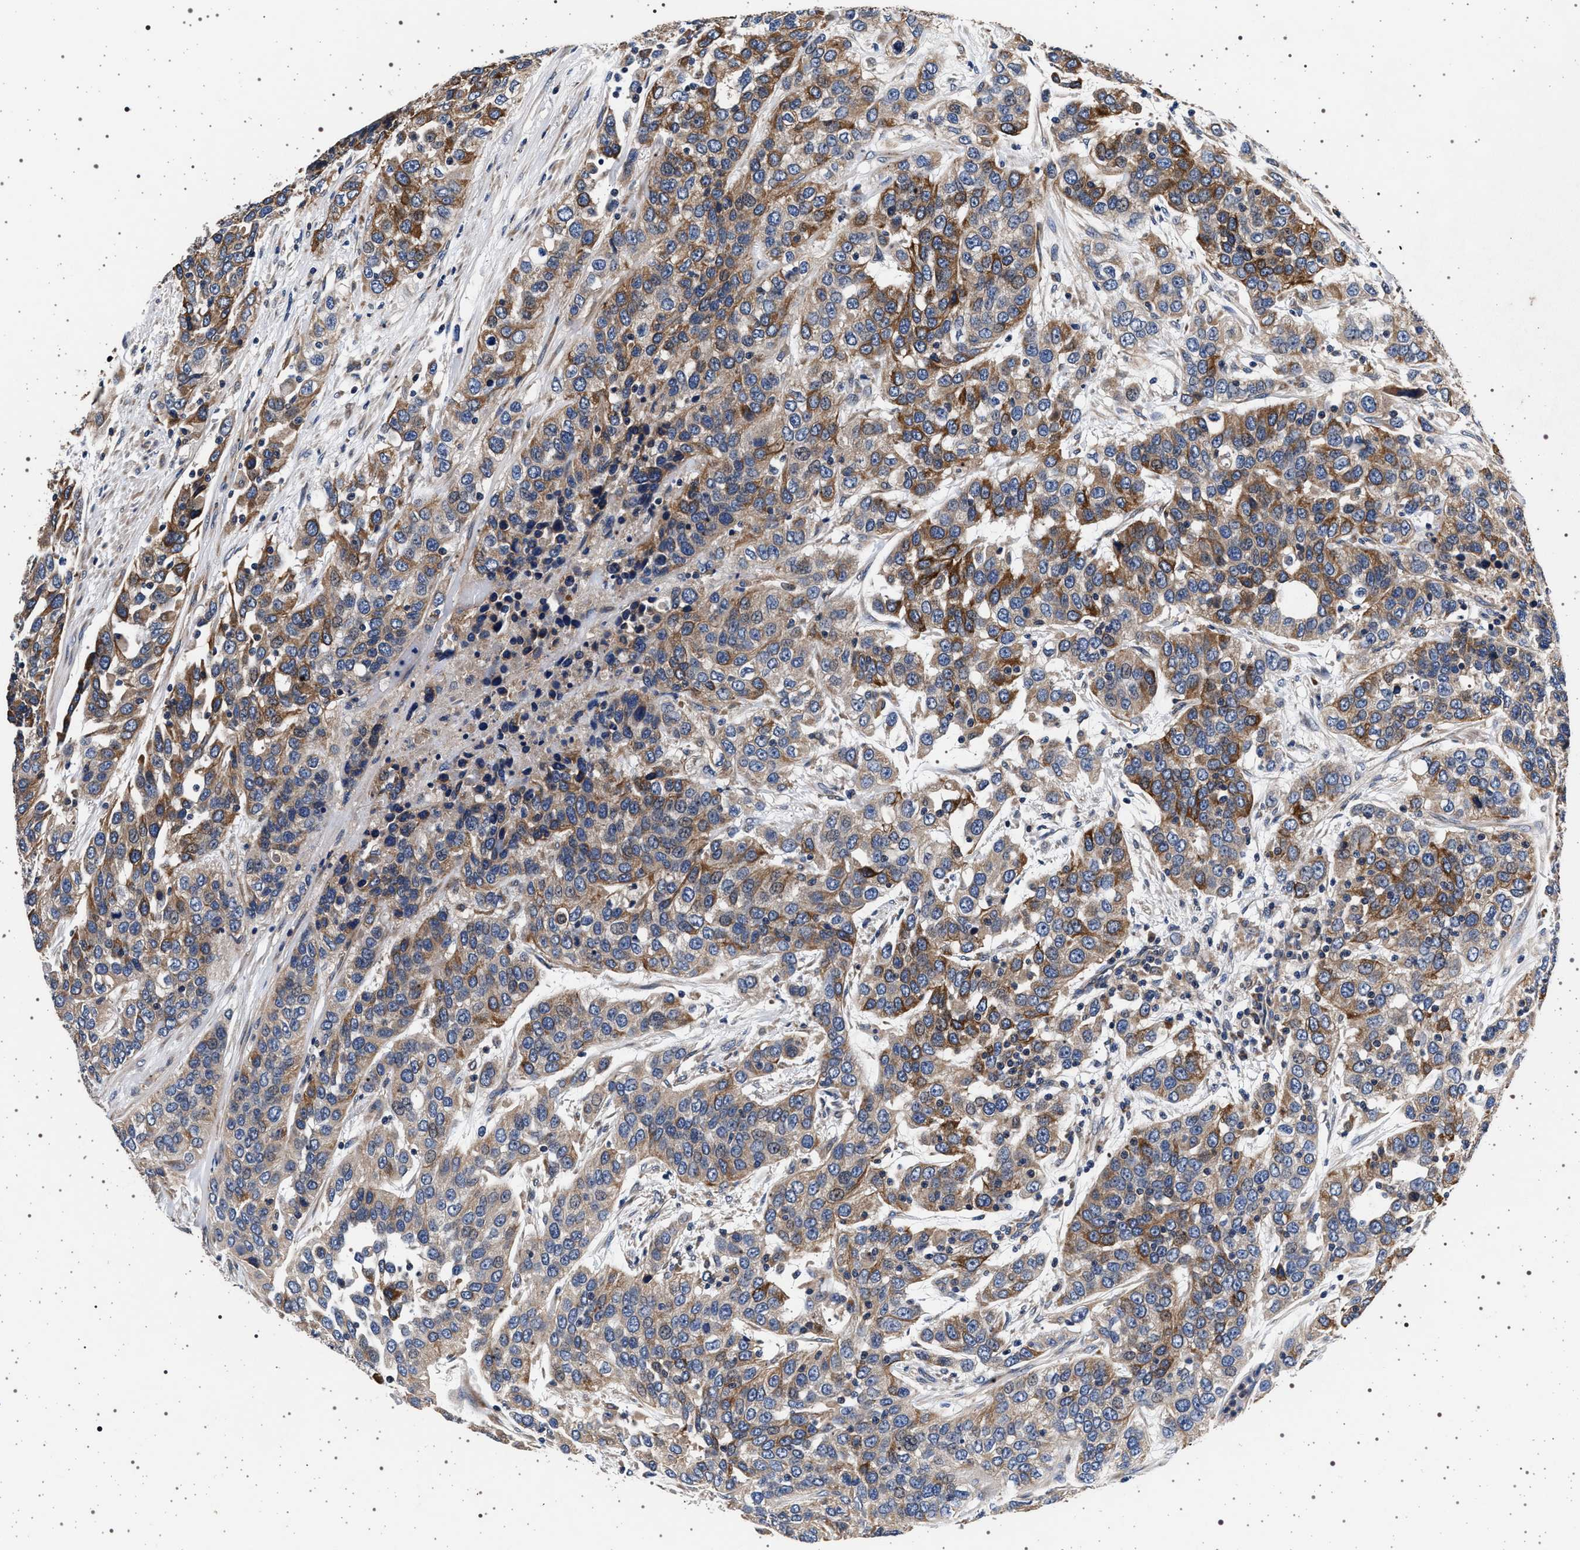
{"staining": {"intensity": "moderate", "quantity": "25%-75%", "location": "cytoplasmic/membranous"}, "tissue": "urothelial cancer", "cell_type": "Tumor cells", "image_type": "cancer", "snomed": [{"axis": "morphology", "description": "Urothelial carcinoma, High grade"}, {"axis": "topography", "description": "Urinary bladder"}], "caption": "Urothelial carcinoma (high-grade) was stained to show a protein in brown. There is medium levels of moderate cytoplasmic/membranous positivity in about 25%-75% of tumor cells. (DAB = brown stain, brightfield microscopy at high magnification).", "gene": "MAP3K2", "patient": {"sex": "female", "age": 80}}